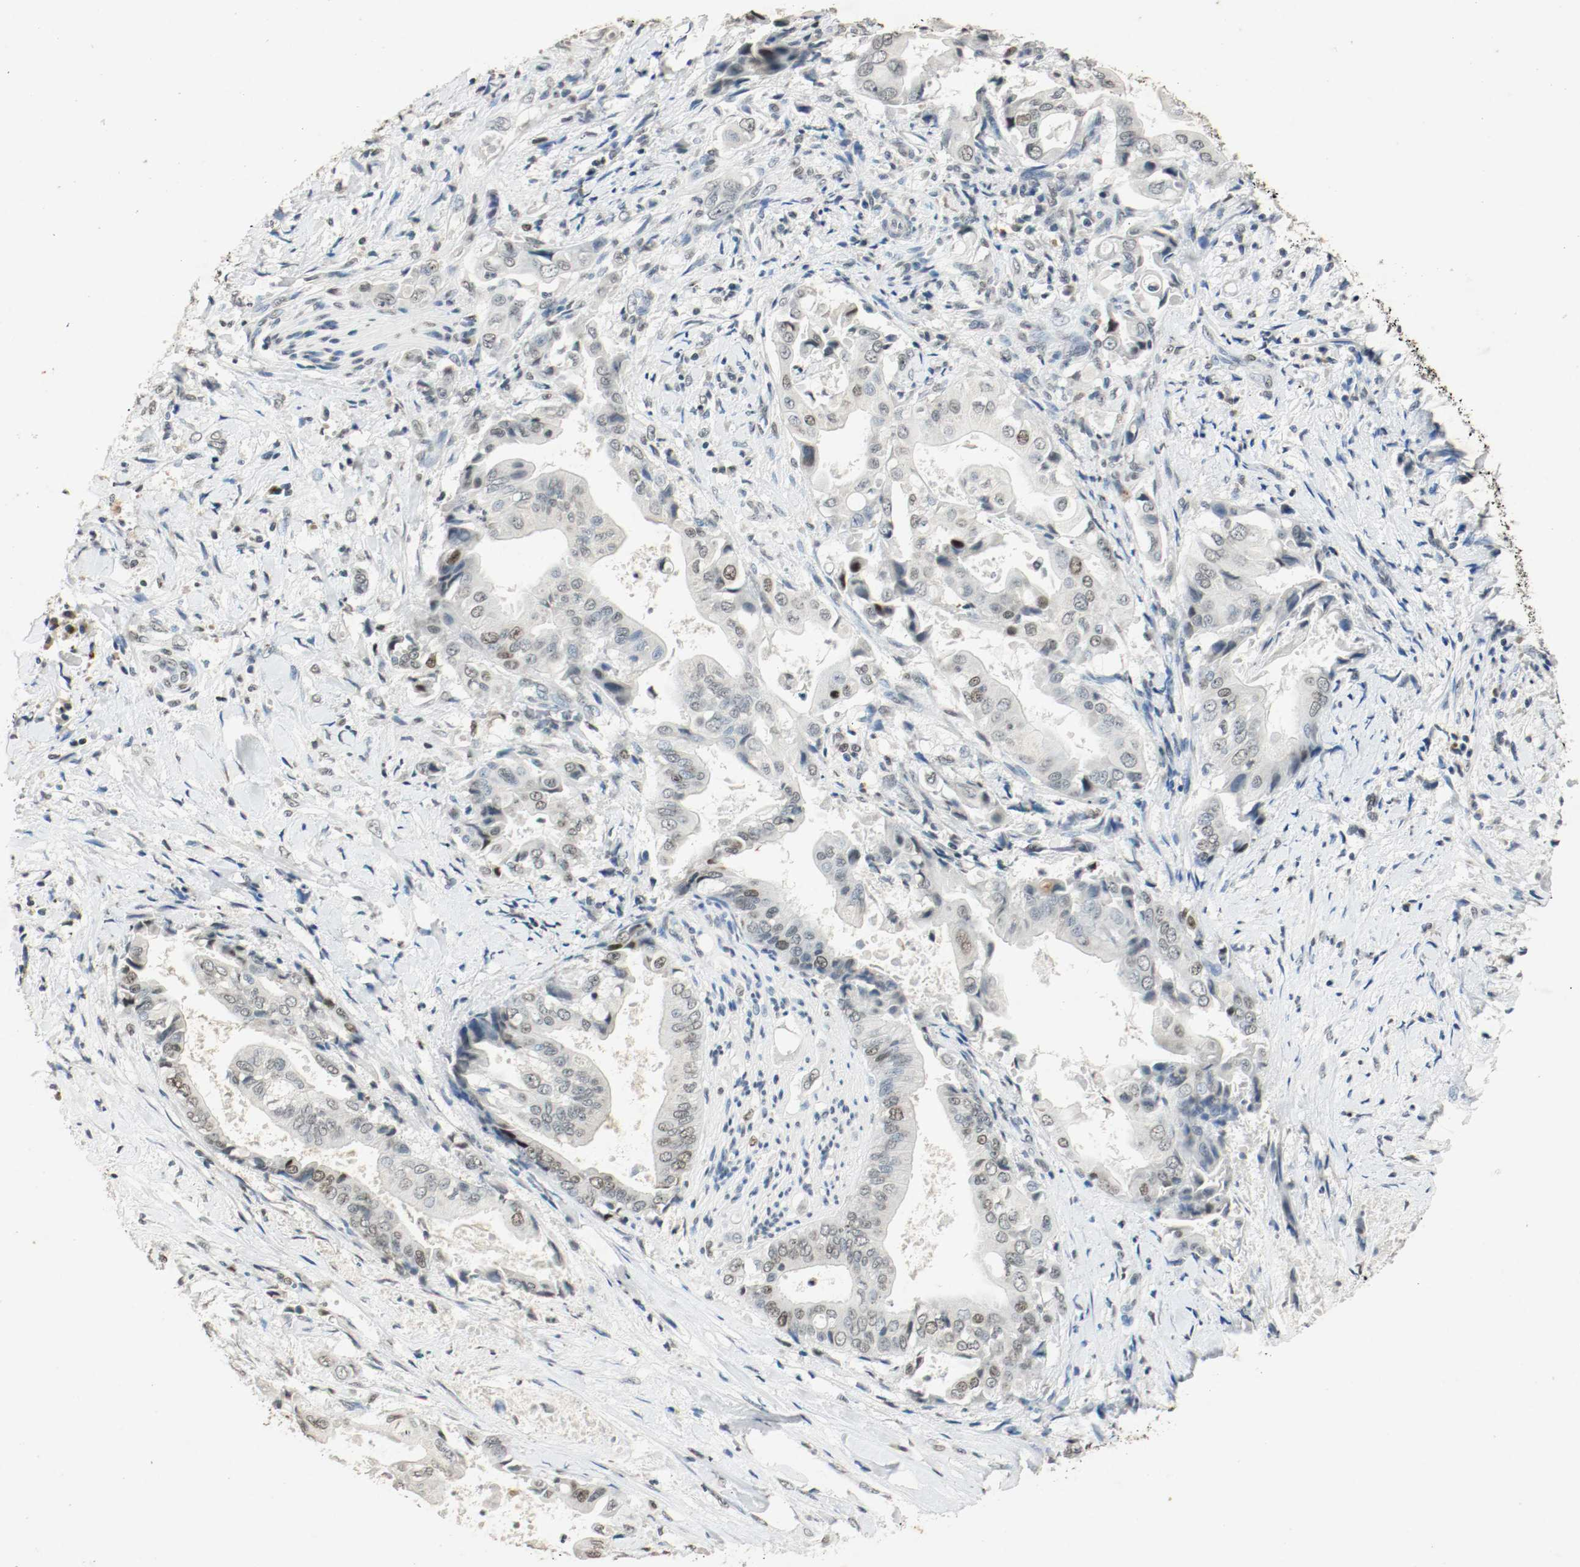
{"staining": {"intensity": "weak", "quantity": "25%-75%", "location": "nuclear"}, "tissue": "liver cancer", "cell_type": "Tumor cells", "image_type": "cancer", "snomed": [{"axis": "morphology", "description": "Cholangiocarcinoma"}, {"axis": "topography", "description": "Liver"}], "caption": "Immunohistochemistry micrograph of neoplastic tissue: human liver cholangiocarcinoma stained using IHC reveals low levels of weak protein expression localized specifically in the nuclear of tumor cells, appearing as a nuclear brown color.", "gene": "DNMT1", "patient": {"sex": "male", "age": 58}}